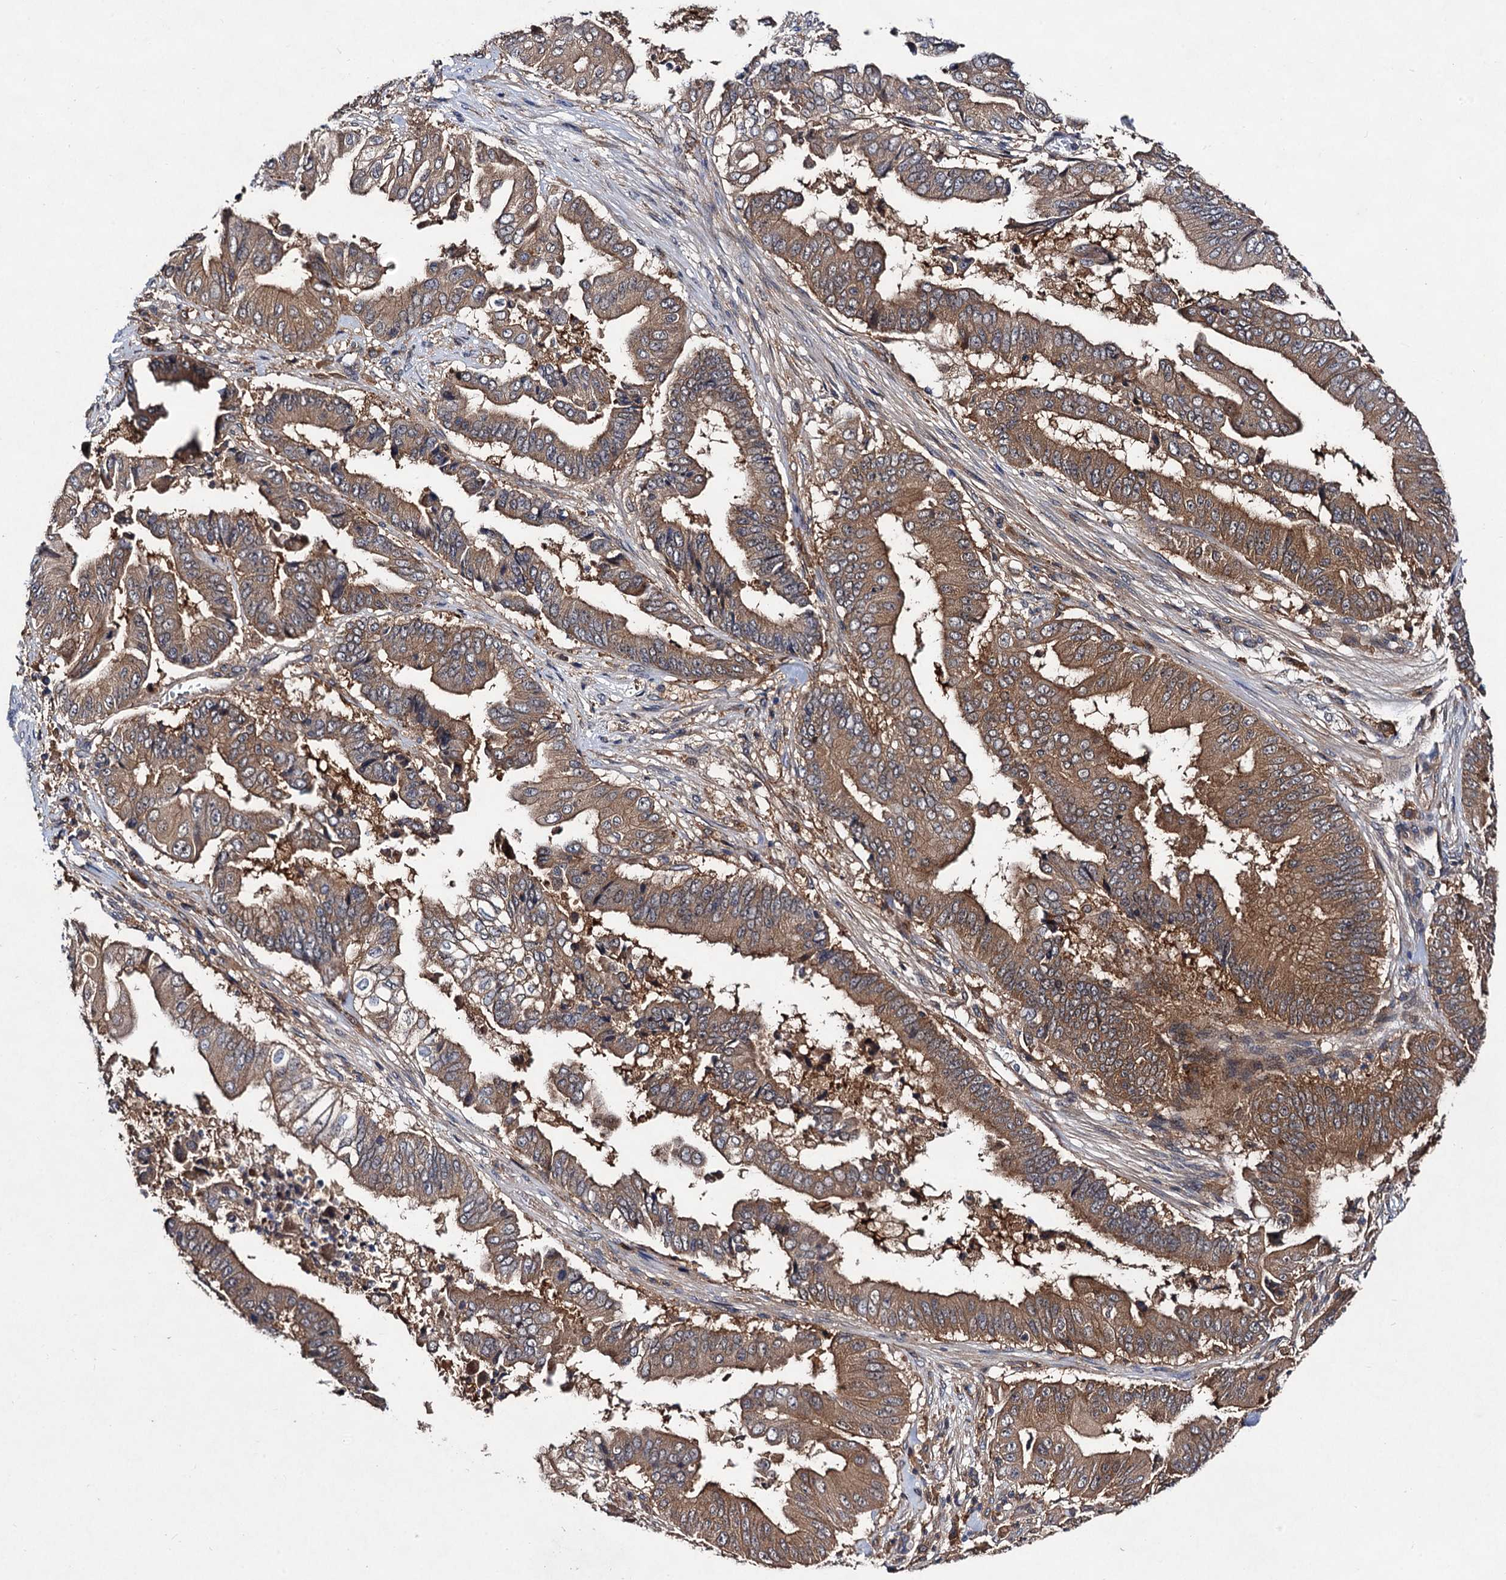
{"staining": {"intensity": "moderate", "quantity": "25%-75%", "location": "cytoplasmic/membranous"}, "tissue": "pancreatic cancer", "cell_type": "Tumor cells", "image_type": "cancer", "snomed": [{"axis": "morphology", "description": "Adenocarcinoma, NOS"}, {"axis": "topography", "description": "Pancreas"}], "caption": "Brown immunohistochemical staining in adenocarcinoma (pancreatic) displays moderate cytoplasmic/membranous expression in about 25%-75% of tumor cells.", "gene": "VPS29", "patient": {"sex": "female", "age": 77}}